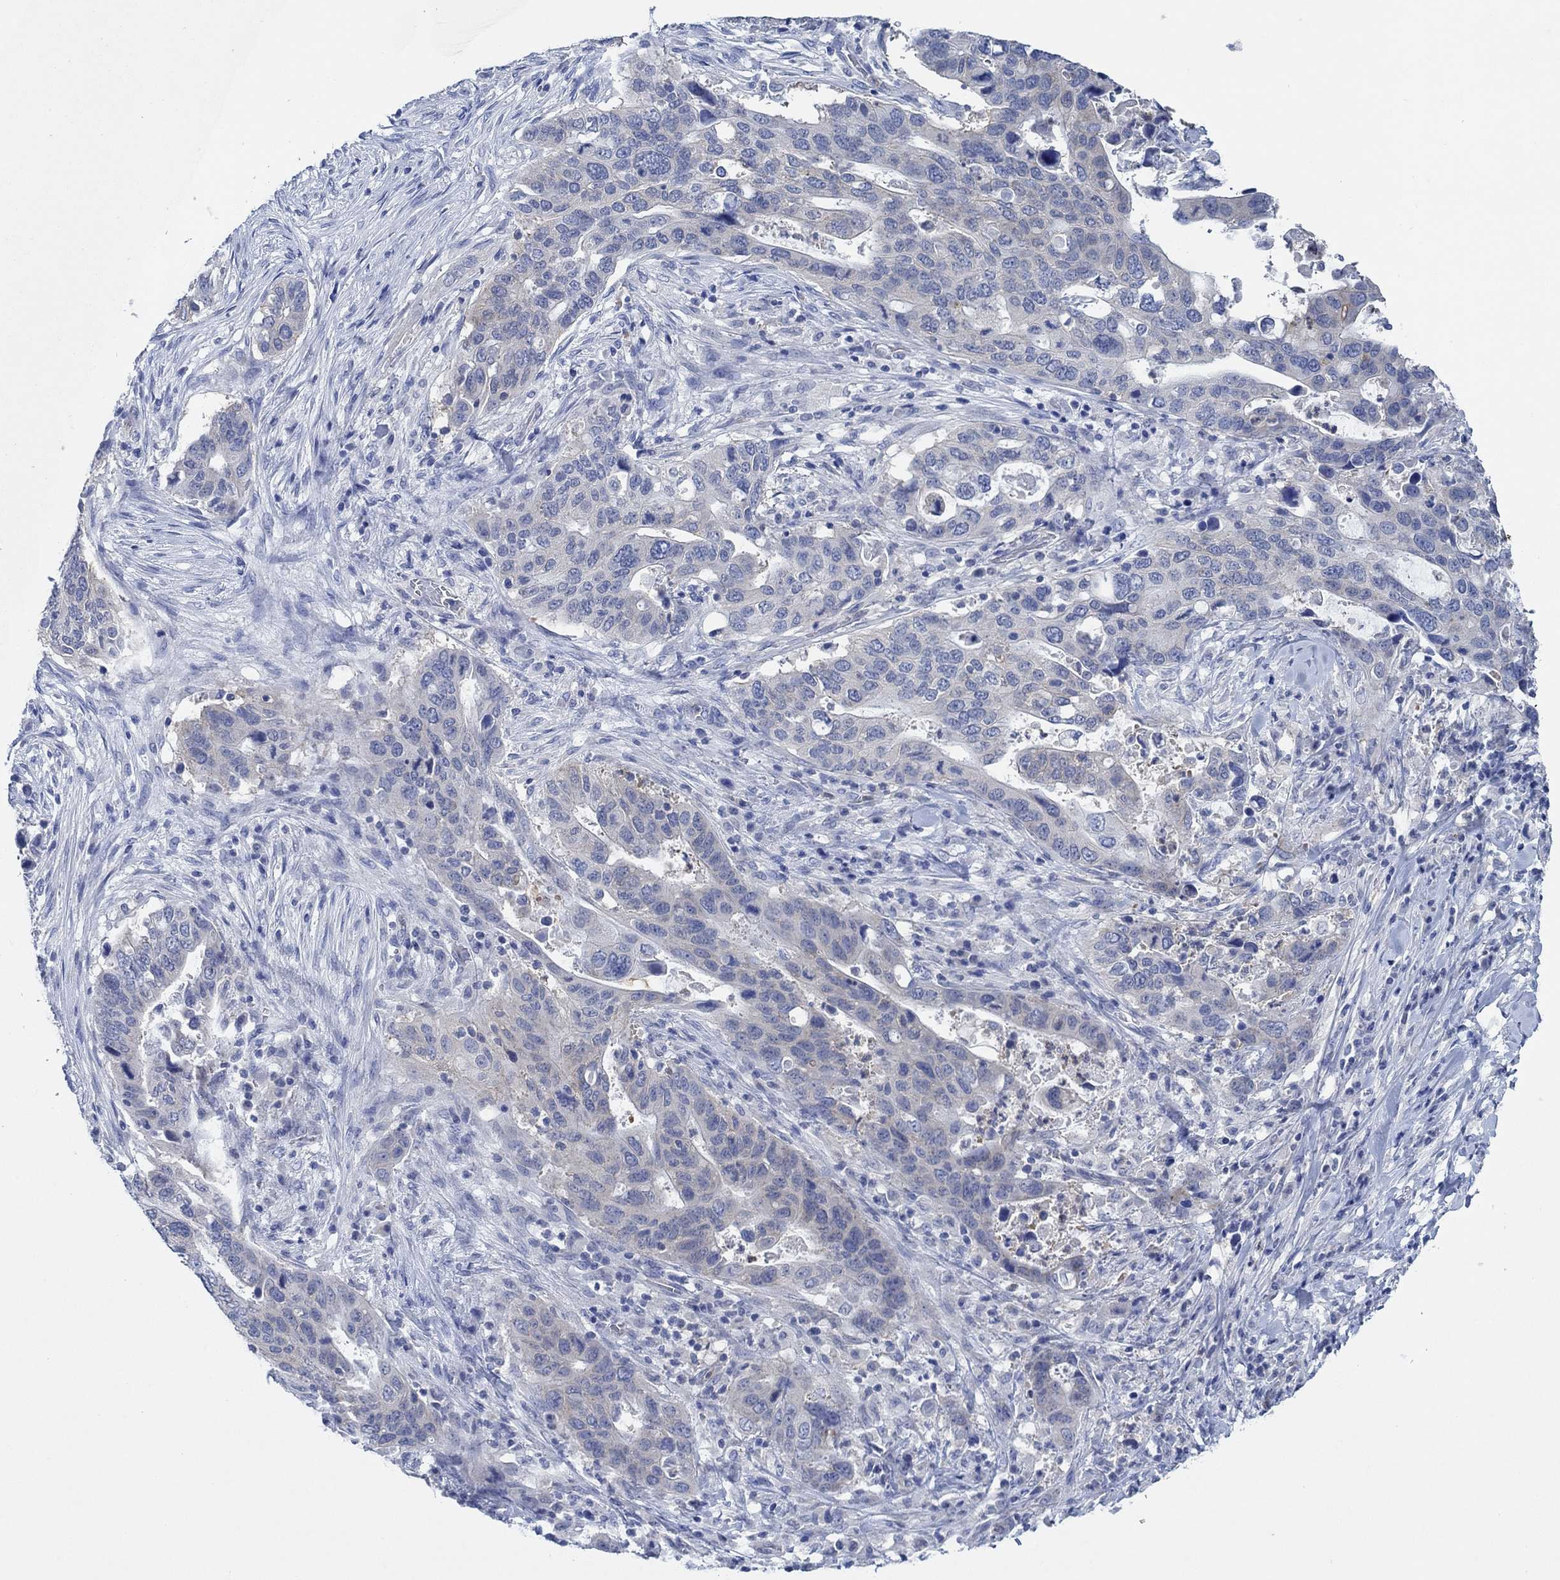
{"staining": {"intensity": "weak", "quantity": "<25%", "location": "cytoplasmic/membranous"}, "tissue": "stomach cancer", "cell_type": "Tumor cells", "image_type": "cancer", "snomed": [{"axis": "morphology", "description": "Adenocarcinoma, NOS"}, {"axis": "topography", "description": "Stomach"}], "caption": "Stomach adenocarcinoma stained for a protein using immunohistochemistry demonstrates no staining tumor cells.", "gene": "ZNF671", "patient": {"sex": "male", "age": 54}}